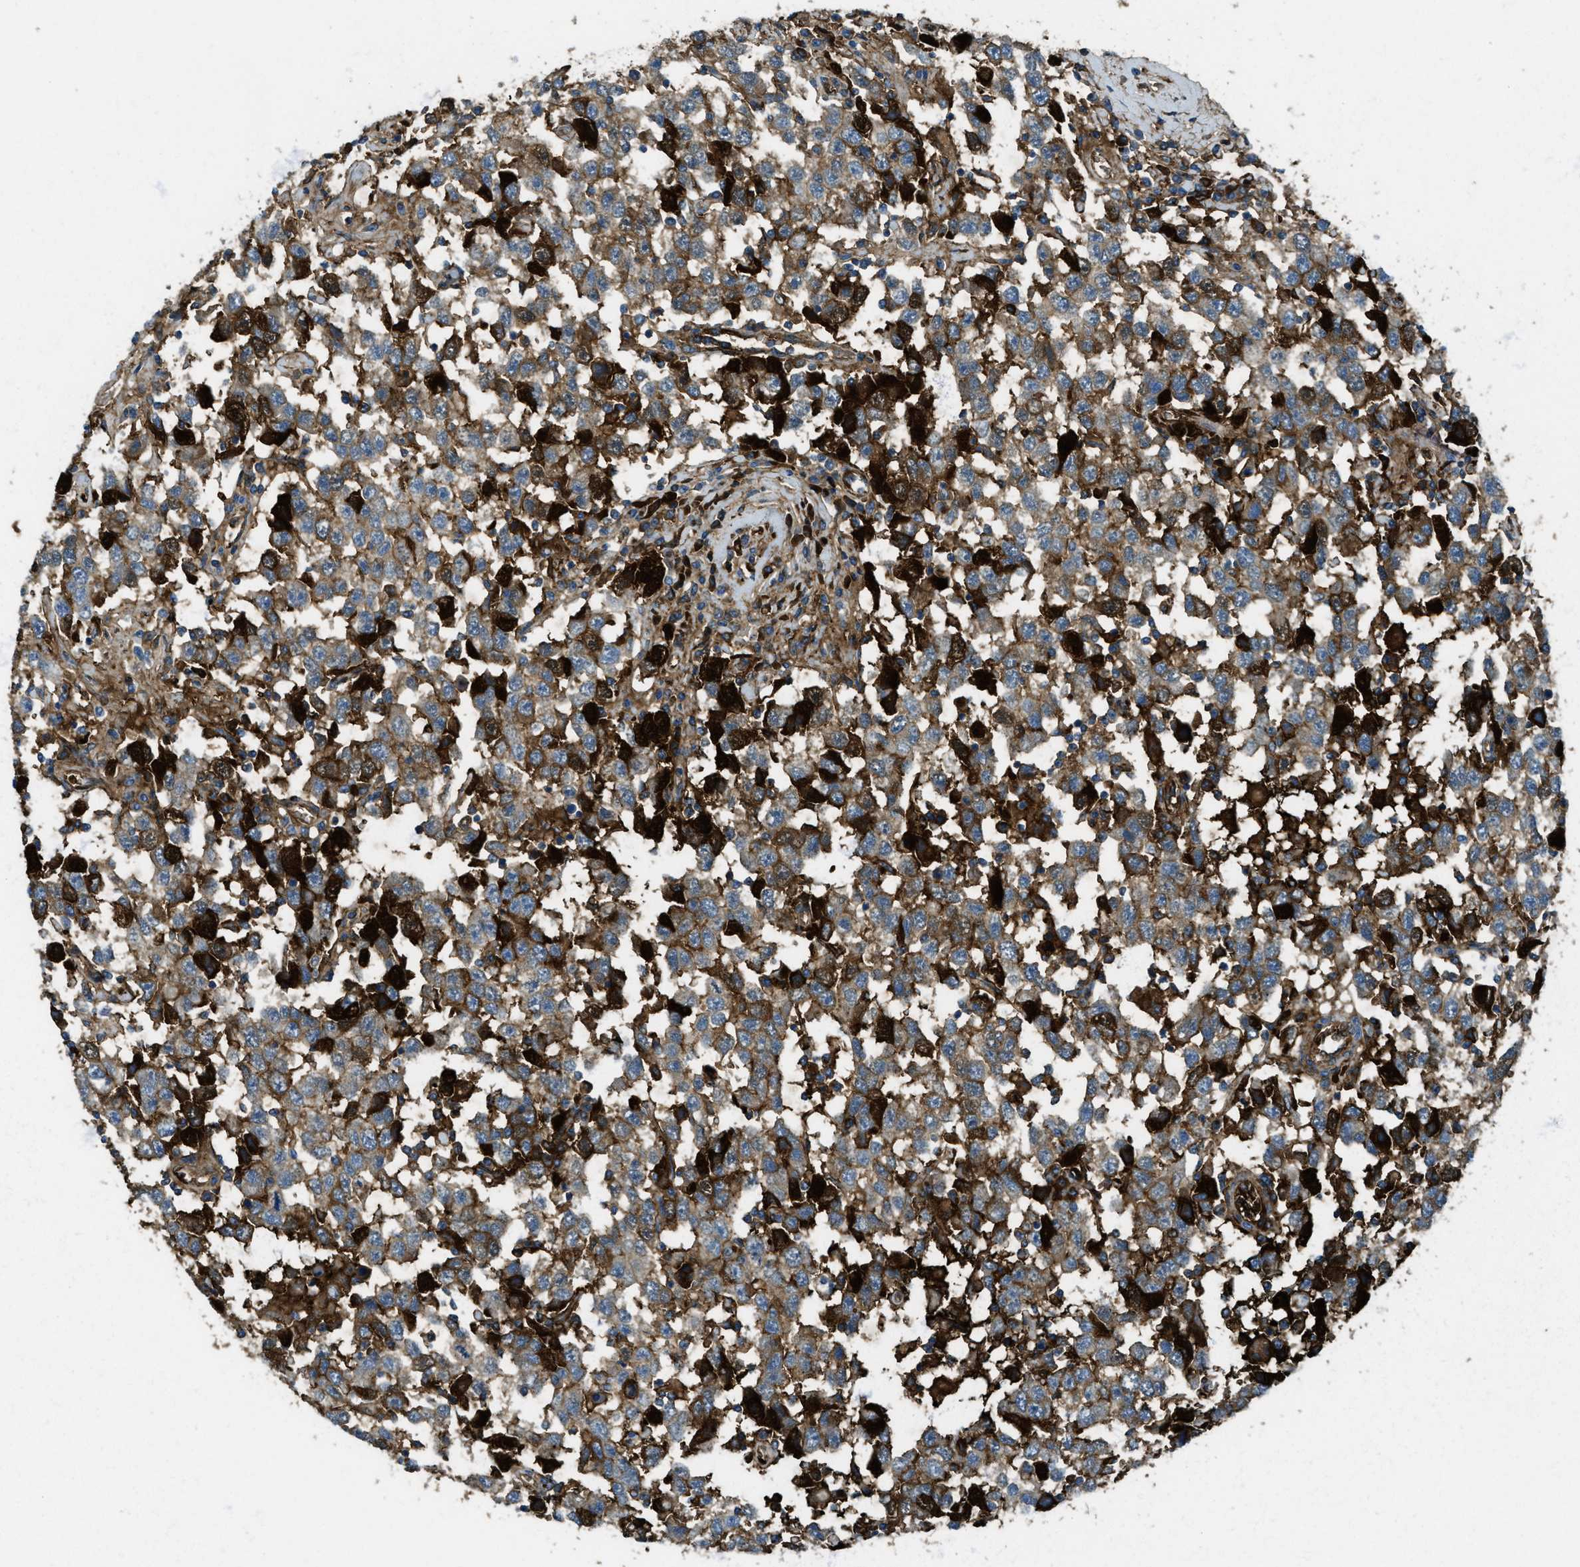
{"staining": {"intensity": "strong", "quantity": "25%-75%", "location": "cytoplasmic/membranous"}, "tissue": "testis cancer", "cell_type": "Tumor cells", "image_type": "cancer", "snomed": [{"axis": "morphology", "description": "Seminoma, NOS"}, {"axis": "topography", "description": "Testis"}], "caption": "Testis seminoma tissue reveals strong cytoplasmic/membranous expression in approximately 25%-75% of tumor cells, visualized by immunohistochemistry.", "gene": "TRIM59", "patient": {"sex": "male", "age": 41}}